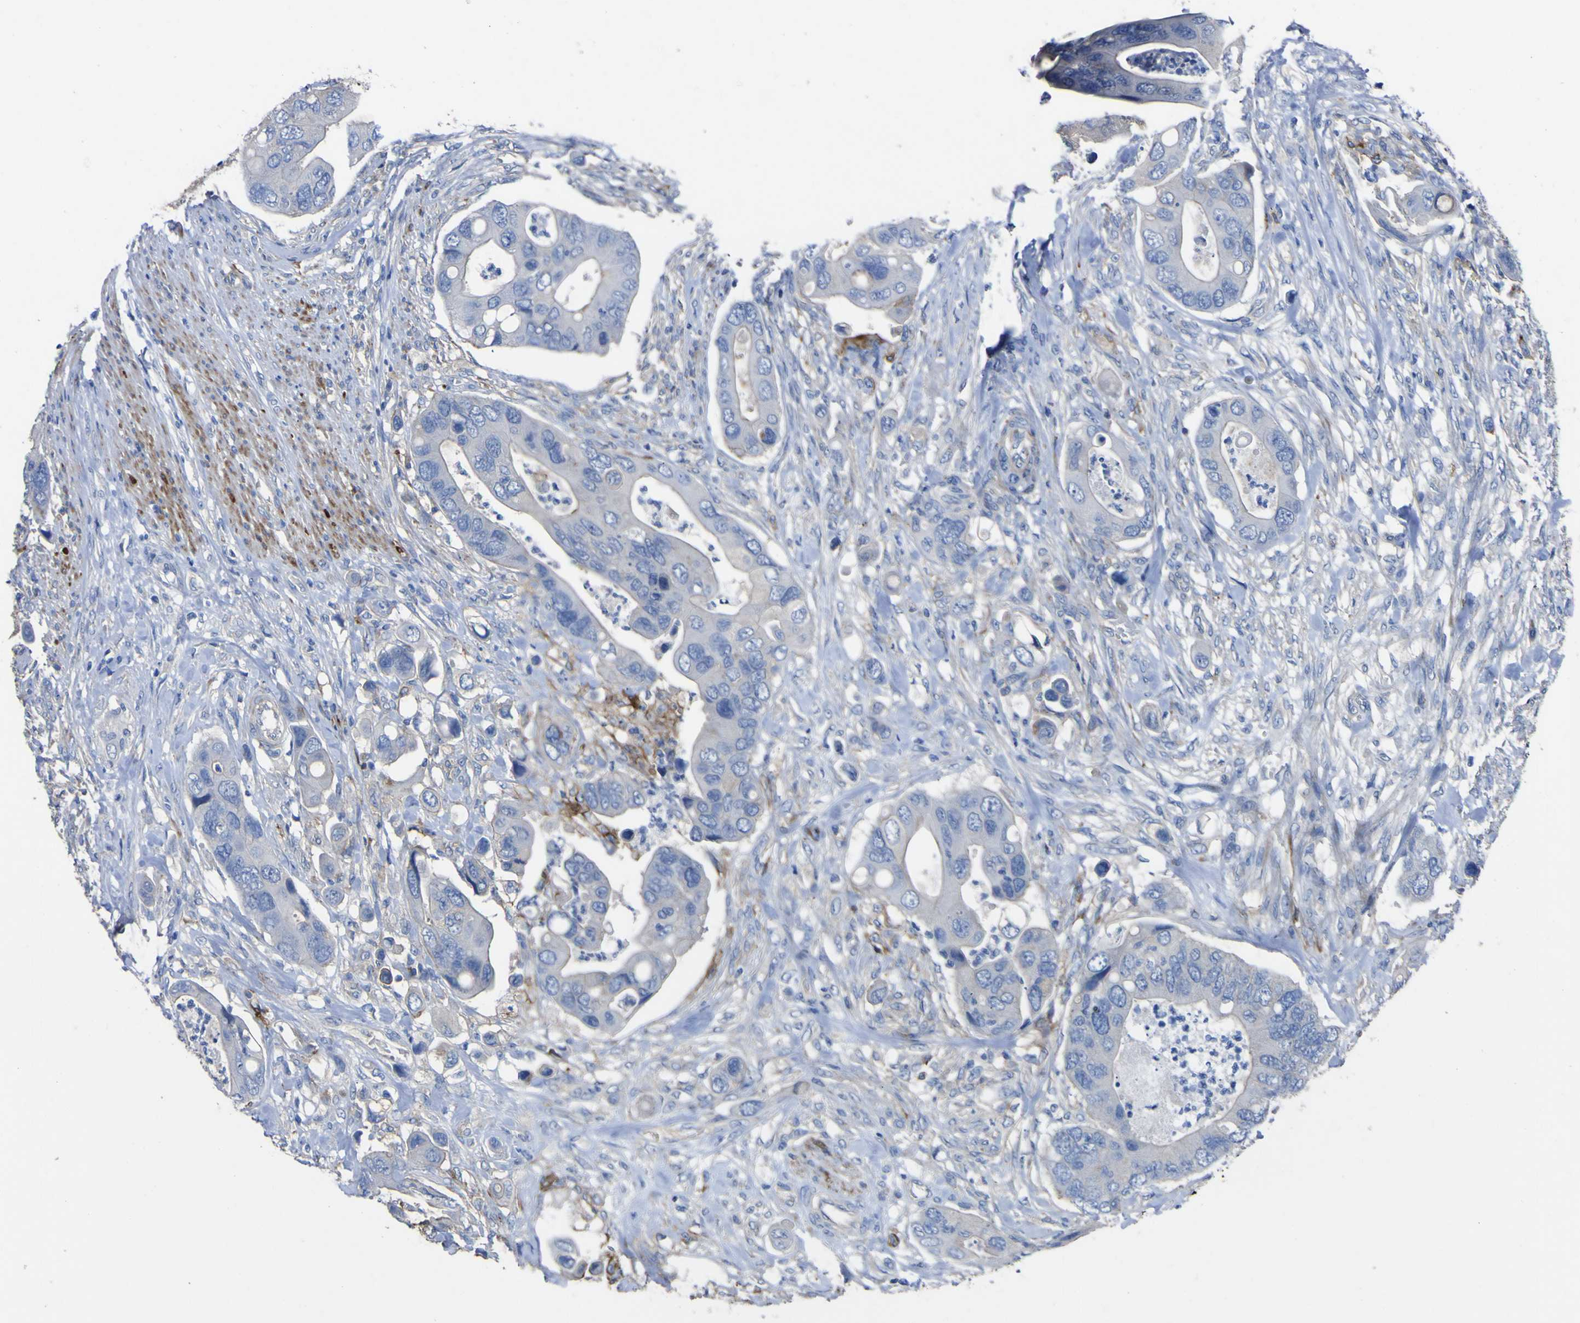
{"staining": {"intensity": "negative", "quantity": "none", "location": "none"}, "tissue": "colorectal cancer", "cell_type": "Tumor cells", "image_type": "cancer", "snomed": [{"axis": "morphology", "description": "Adenocarcinoma, NOS"}, {"axis": "topography", "description": "Rectum"}], "caption": "Immunohistochemistry (IHC) micrograph of neoplastic tissue: human adenocarcinoma (colorectal) stained with DAB (3,3'-diaminobenzidine) reveals no significant protein expression in tumor cells.", "gene": "AGO4", "patient": {"sex": "female", "age": 57}}